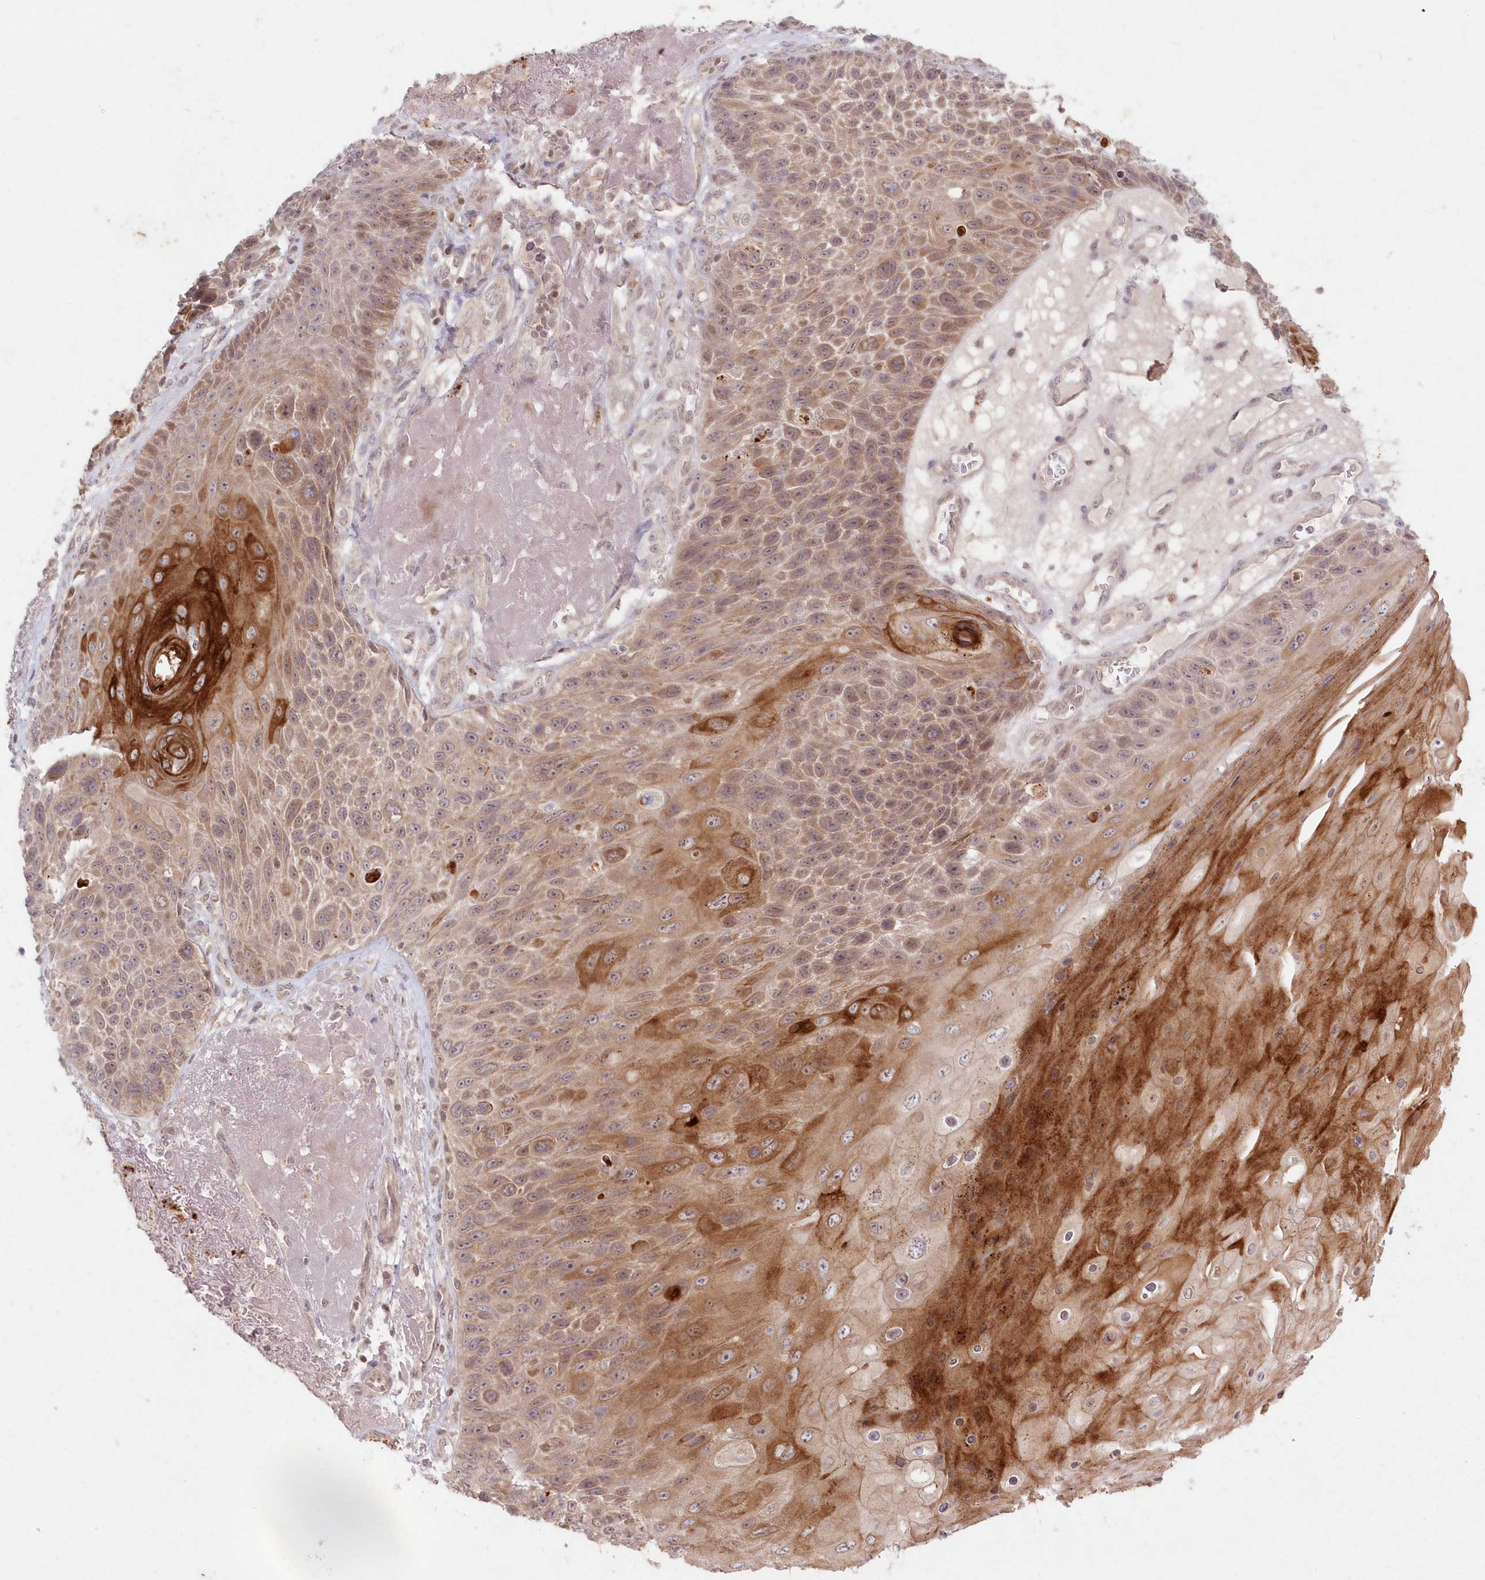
{"staining": {"intensity": "moderate", "quantity": "25%-75%", "location": "cytoplasmic/membranous"}, "tissue": "skin cancer", "cell_type": "Tumor cells", "image_type": "cancer", "snomed": [{"axis": "morphology", "description": "Squamous cell carcinoma, NOS"}, {"axis": "topography", "description": "Skin"}], "caption": "Protein positivity by IHC exhibits moderate cytoplasmic/membranous staining in approximately 25%-75% of tumor cells in skin cancer.", "gene": "ASCC1", "patient": {"sex": "female", "age": 88}}